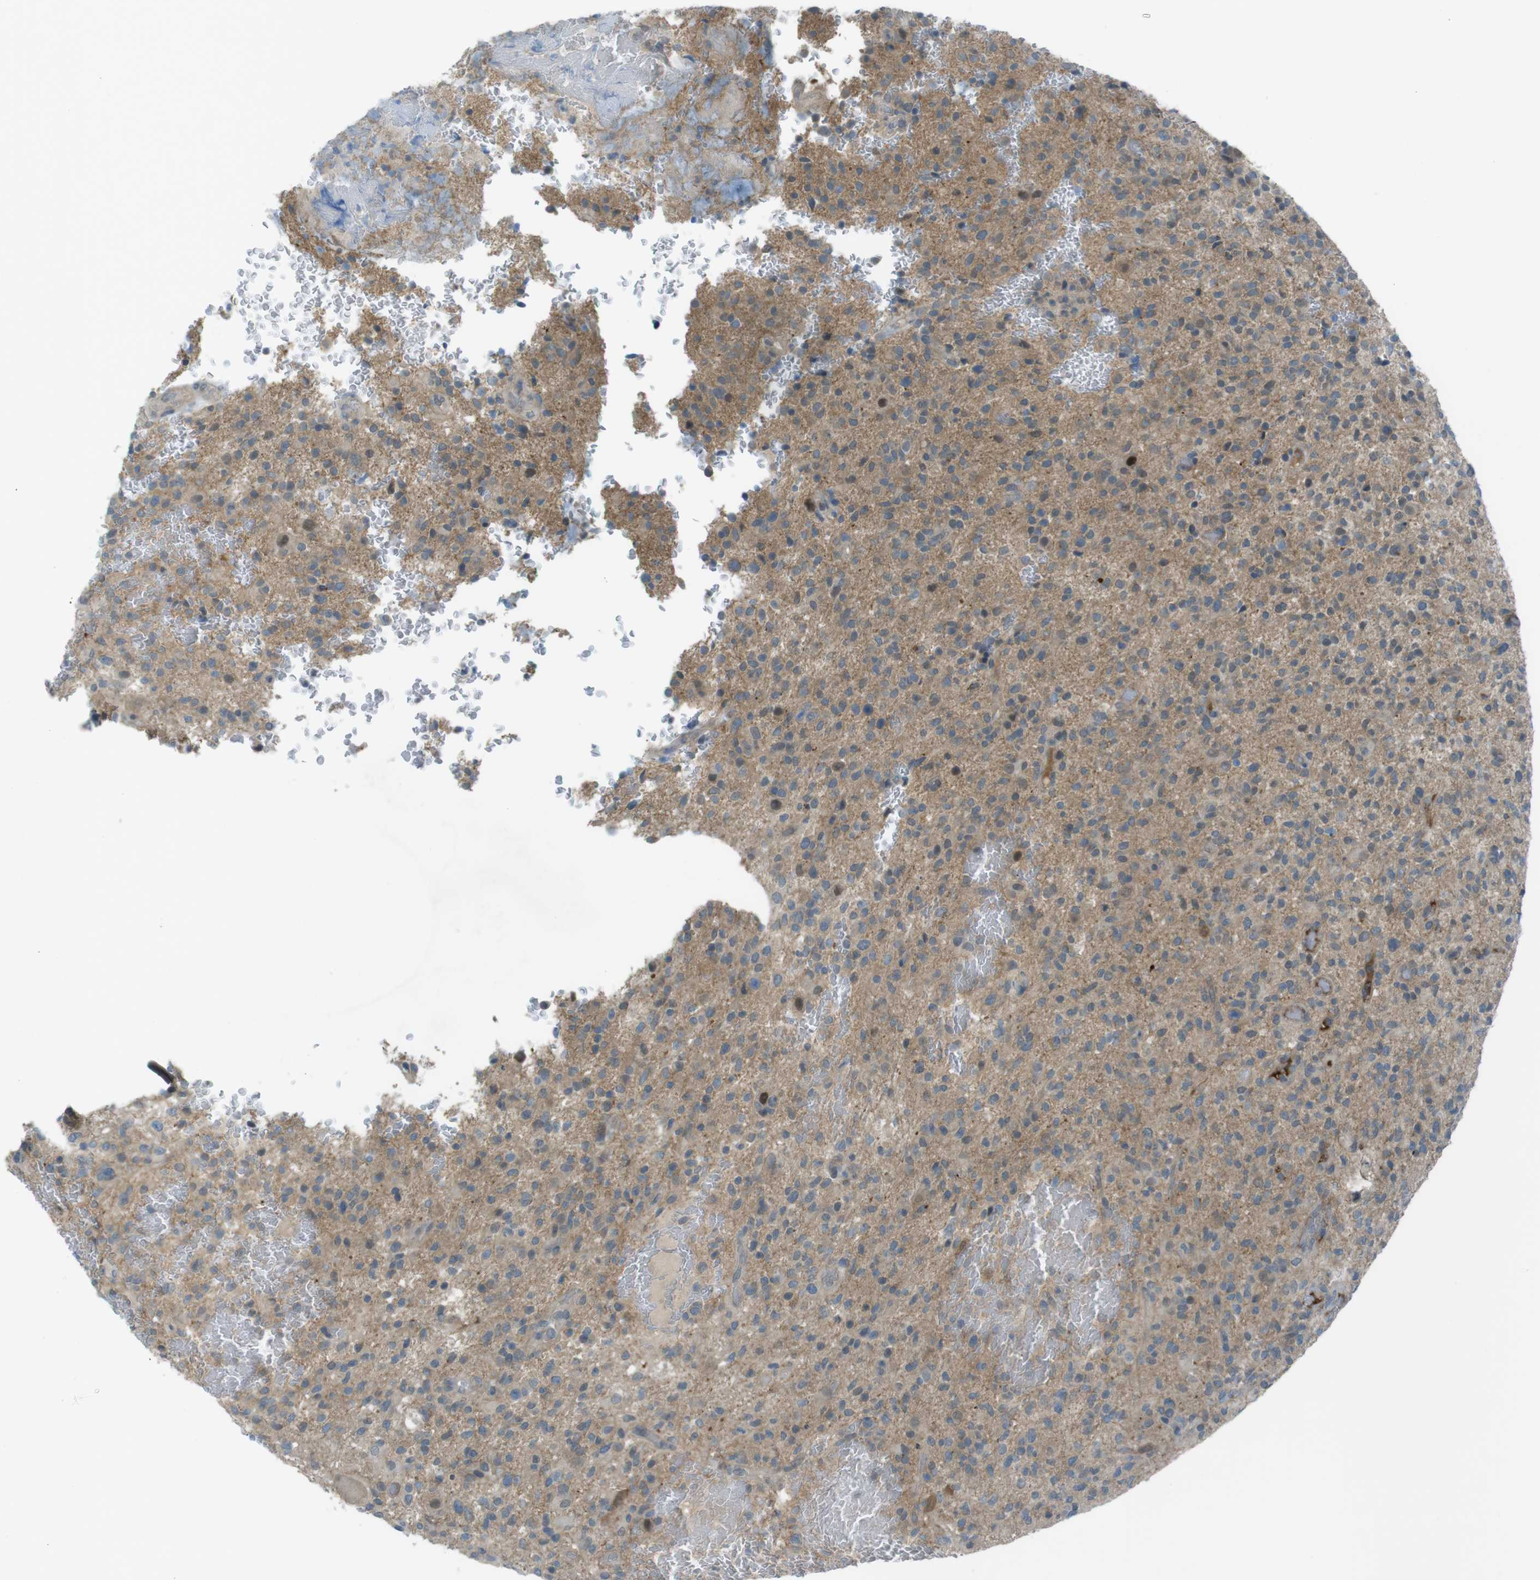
{"staining": {"intensity": "moderate", "quantity": "<25%", "location": "nuclear"}, "tissue": "glioma", "cell_type": "Tumor cells", "image_type": "cancer", "snomed": [{"axis": "morphology", "description": "Glioma, malignant, High grade"}, {"axis": "topography", "description": "Brain"}], "caption": "Protein expression analysis of glioma shows moderate nuclear staining in about <25% of tumor cells. The staining was performed using DAB to visualize the protein expression in brown, while the nuclei were stained in blue with hematoxylin (Magnification: 20x).", "gene": "ZDHHC20", "patient": {"sex": "male", "age": 71}}